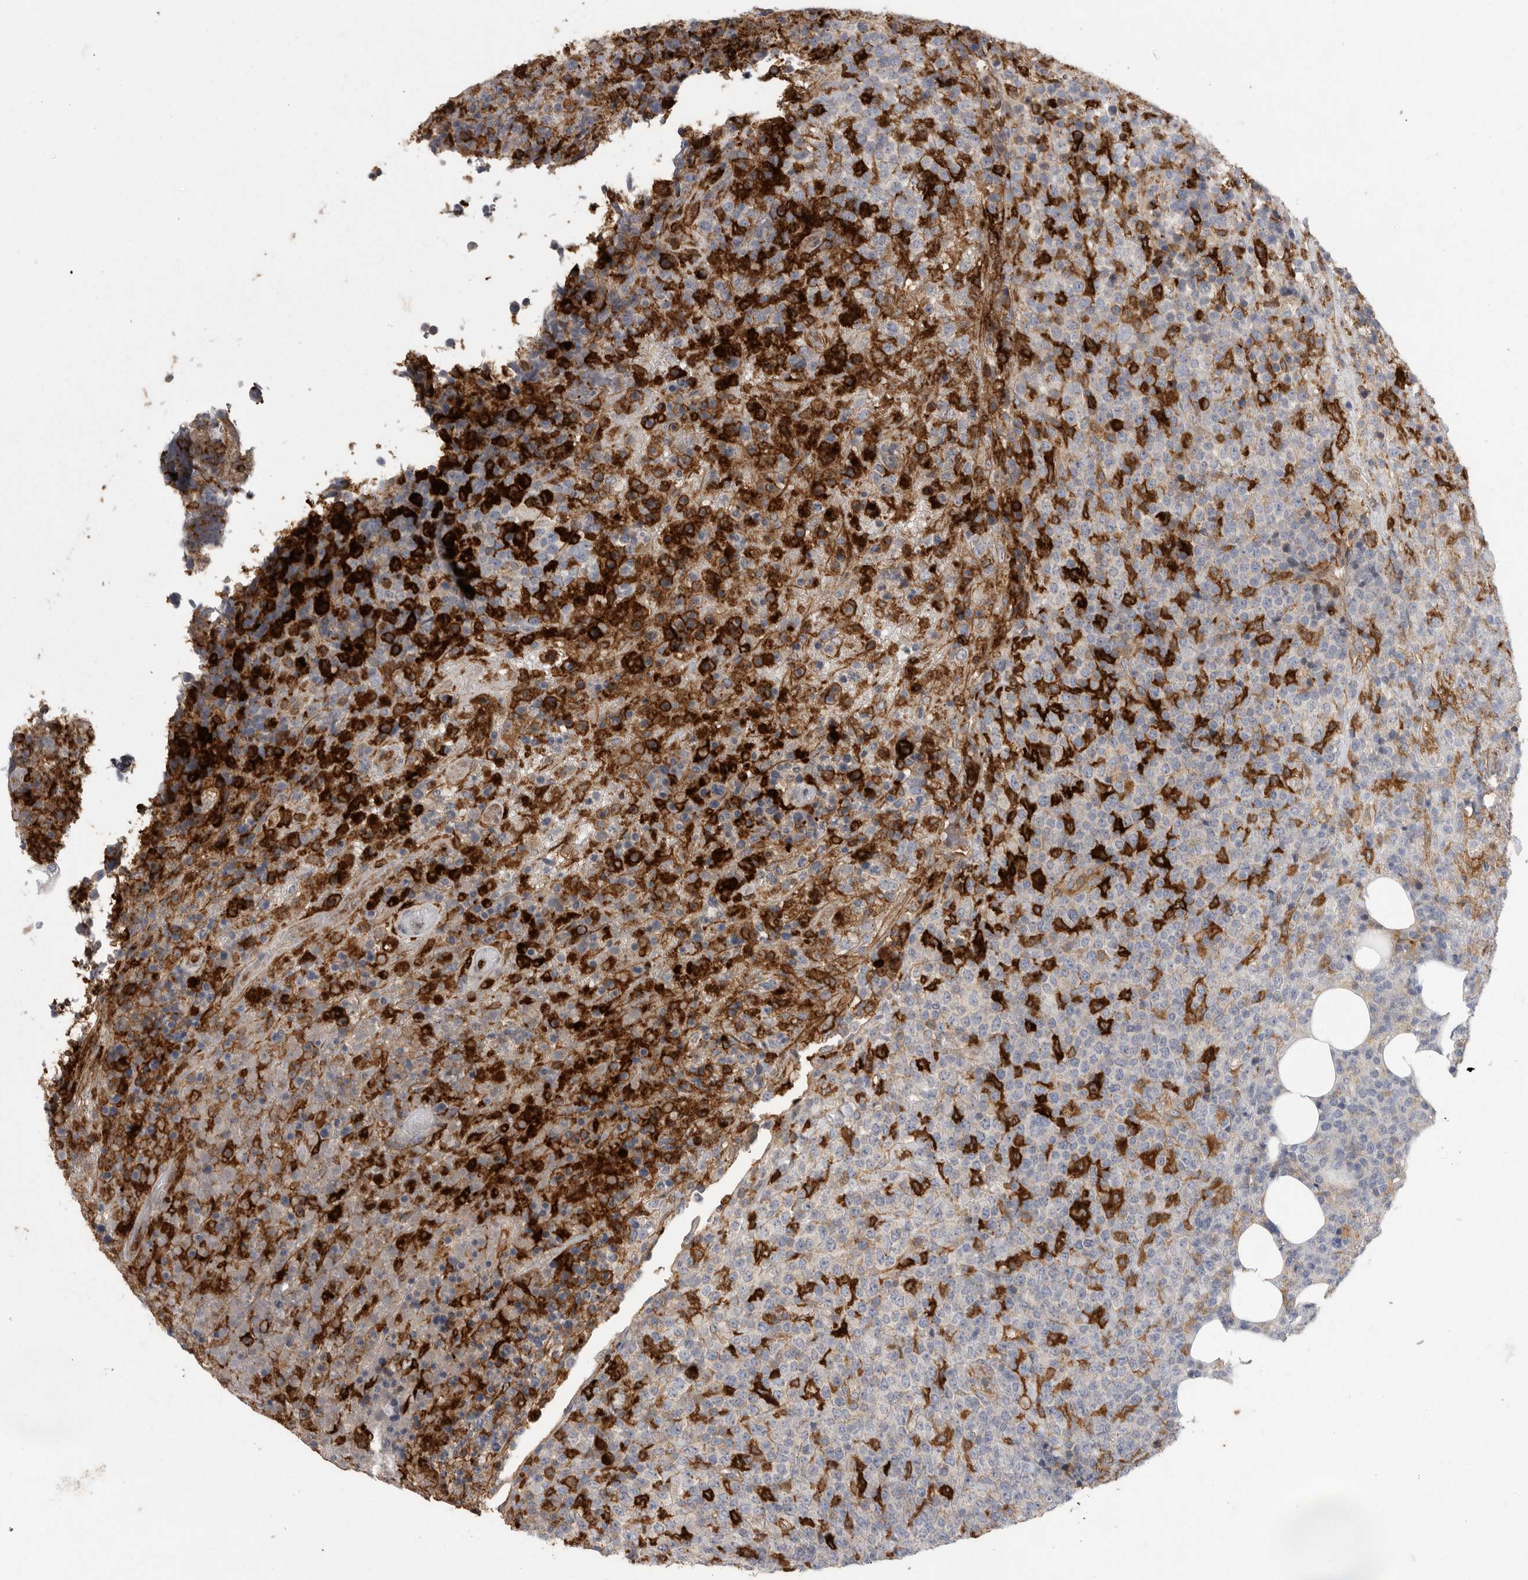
{"staining": {"intensity": "negative", "quantity": "none", "location": "none"}, "tissue": "lymphoma", "cell_type": "Tumor cells", "image_type": "cancer", "snomed": [{"axis": "morphology", "description": "Malignant lymphoma, non-Hodgkin's type, High grade"}, {"axis": "topography", "description": "Lymph node"}], "caption": "An image of human lymphoma is negative for staining in tumor cells. Brightfield microscopy of immunohistochemistry stained with DAB (brown) and hematoxylin (blue), captured at high magnification.", "gene": "SIGLEC10", "patient": {"sex": "male", "age": 13}}